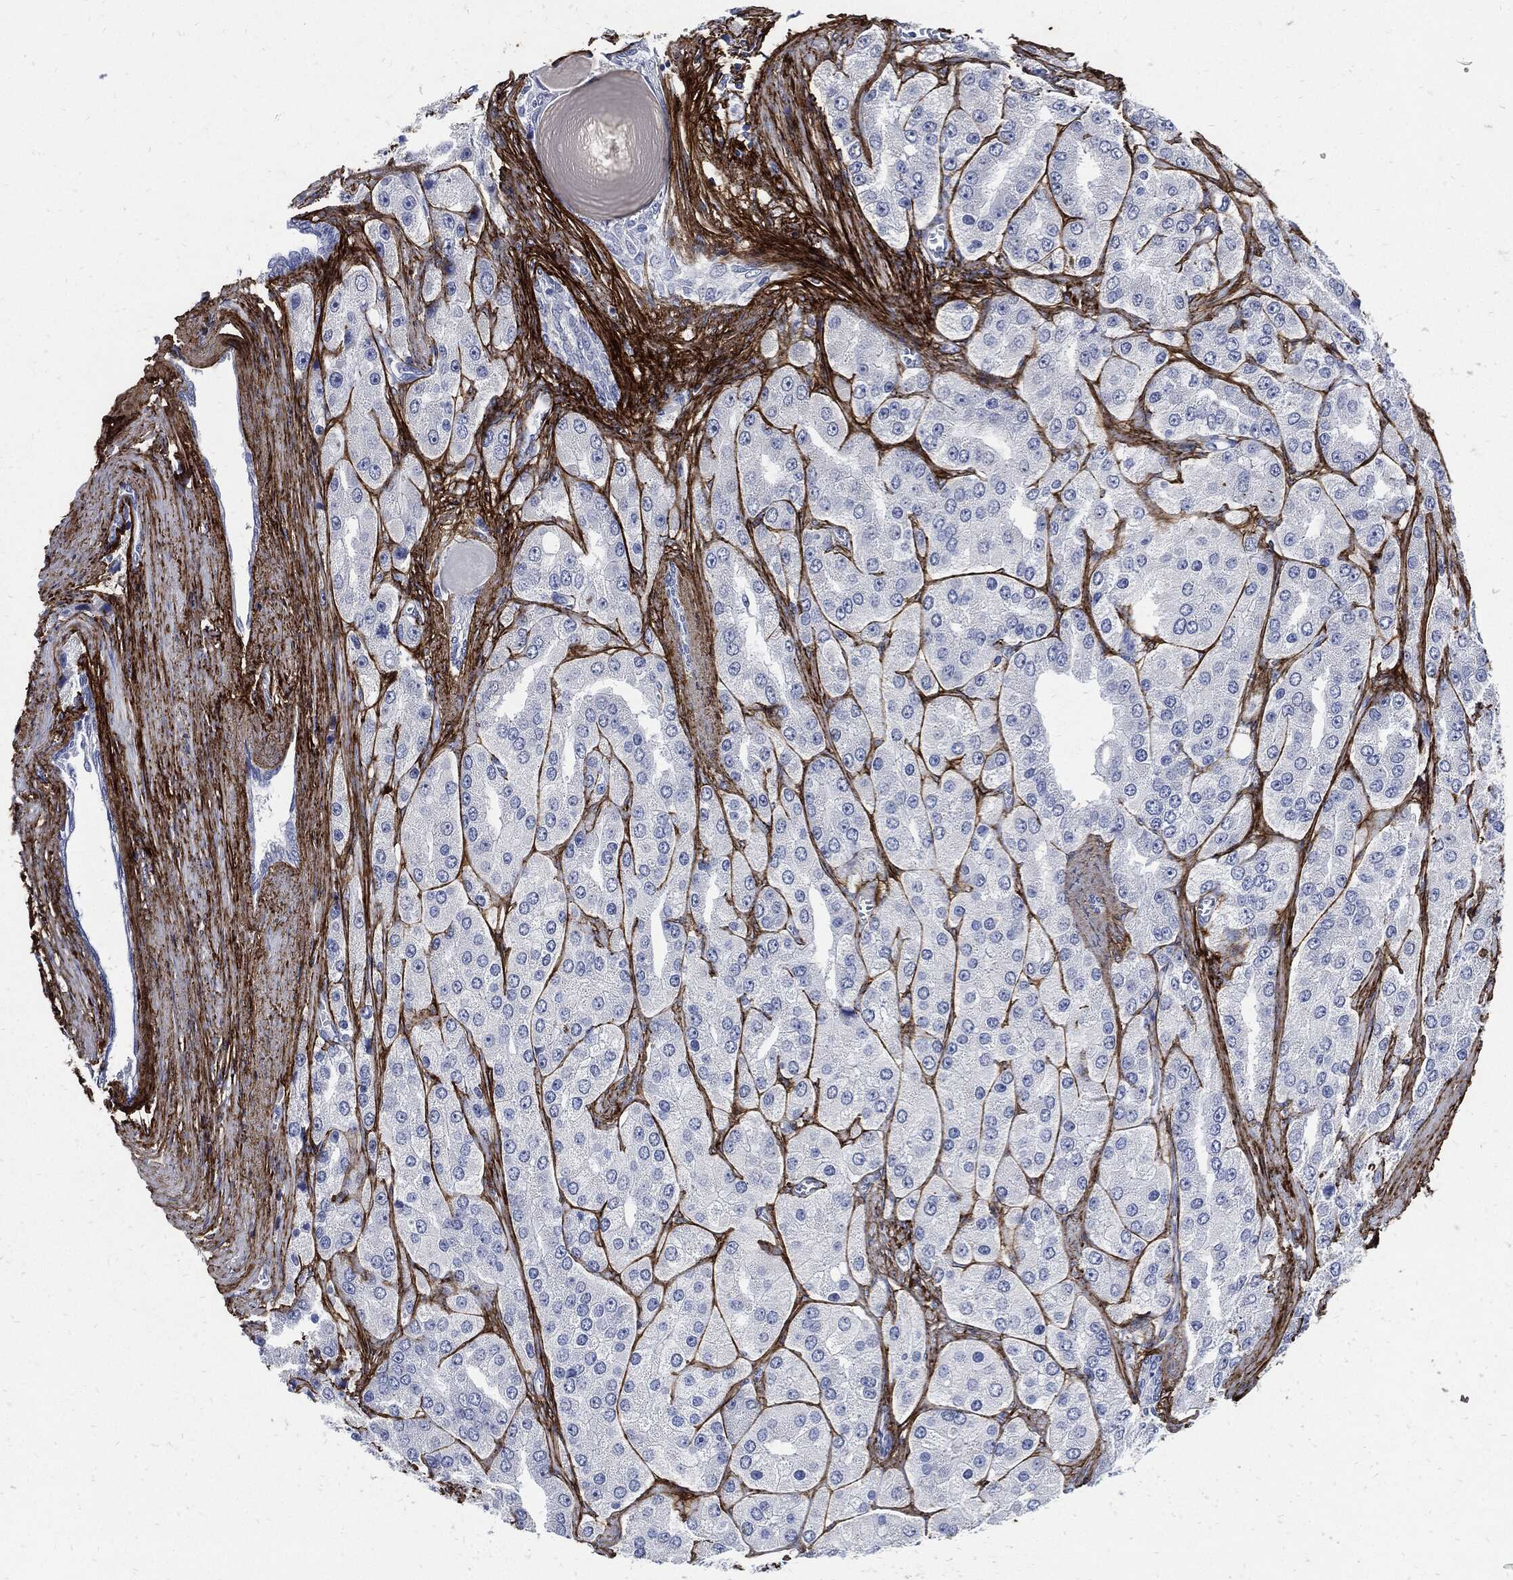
{"staining": {"intensity": "negative", "quantity": "none", "location": "none"}, "tissue": "prostate cancer", "cell_type": "Tumor cells", "image_type": "cancer", "snomed": [{"axis": "morphology", "description": "Adenocarcinoma, Low grade"}, {"axis": "topography", "description": "Prostate"}], "caption": "Immunohistochemistry (IHC) of human prostate cancer (low-grade adenocarcinoma) exhibits no expression in tumor cells. The staining was performed using DAB (3,3'-diaminobenzidine) to visualize the protein expression in brown, while the nuclei were stained in blue with hematoxylin (Magnification: 20x).", "gene": "FBN1", "patient": {"sex": "male", "age": 69}}